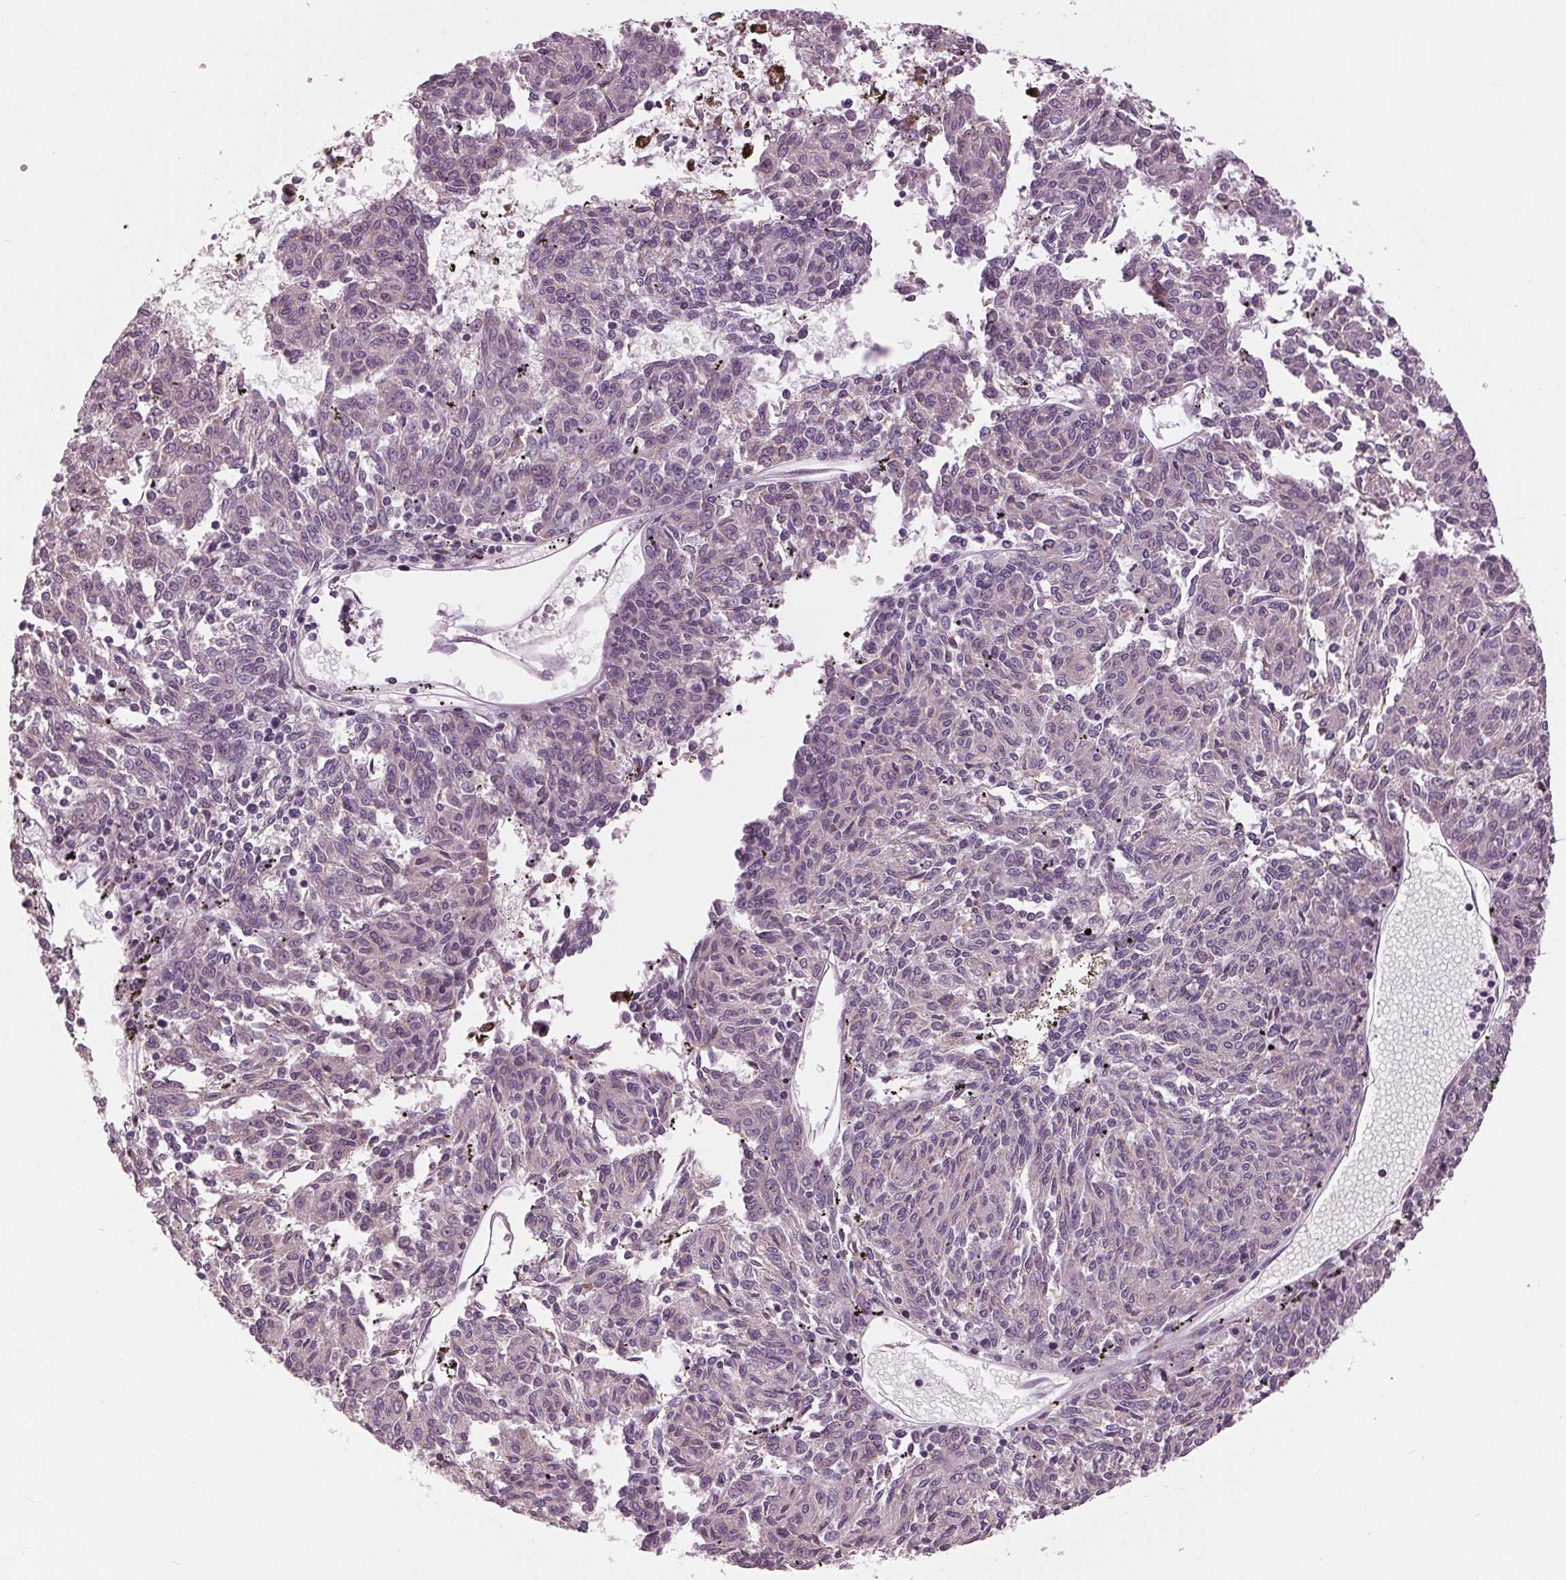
{"staining": {"intensity": "negative", "quantity": "none", "location": "none"}, "tissue": "melanoma", "cell_type": "Tumor cells", "image_type": "cancer", "snomed": [{"axis": "morphology", "description": "Malignant melanoma, NOS"}, {"axis": "topography", "description": "Skin"}], "caption": "An IHC histopathology image of malignant melanoma is shown. There is no staining in tumor cells of malignant melanoma. (Brightfield microscopy of DAB immunohistochemistry (IHC) at high magnification).", "gene": "SAMD4A", "patient": {"sex": "female", "age": 72}}